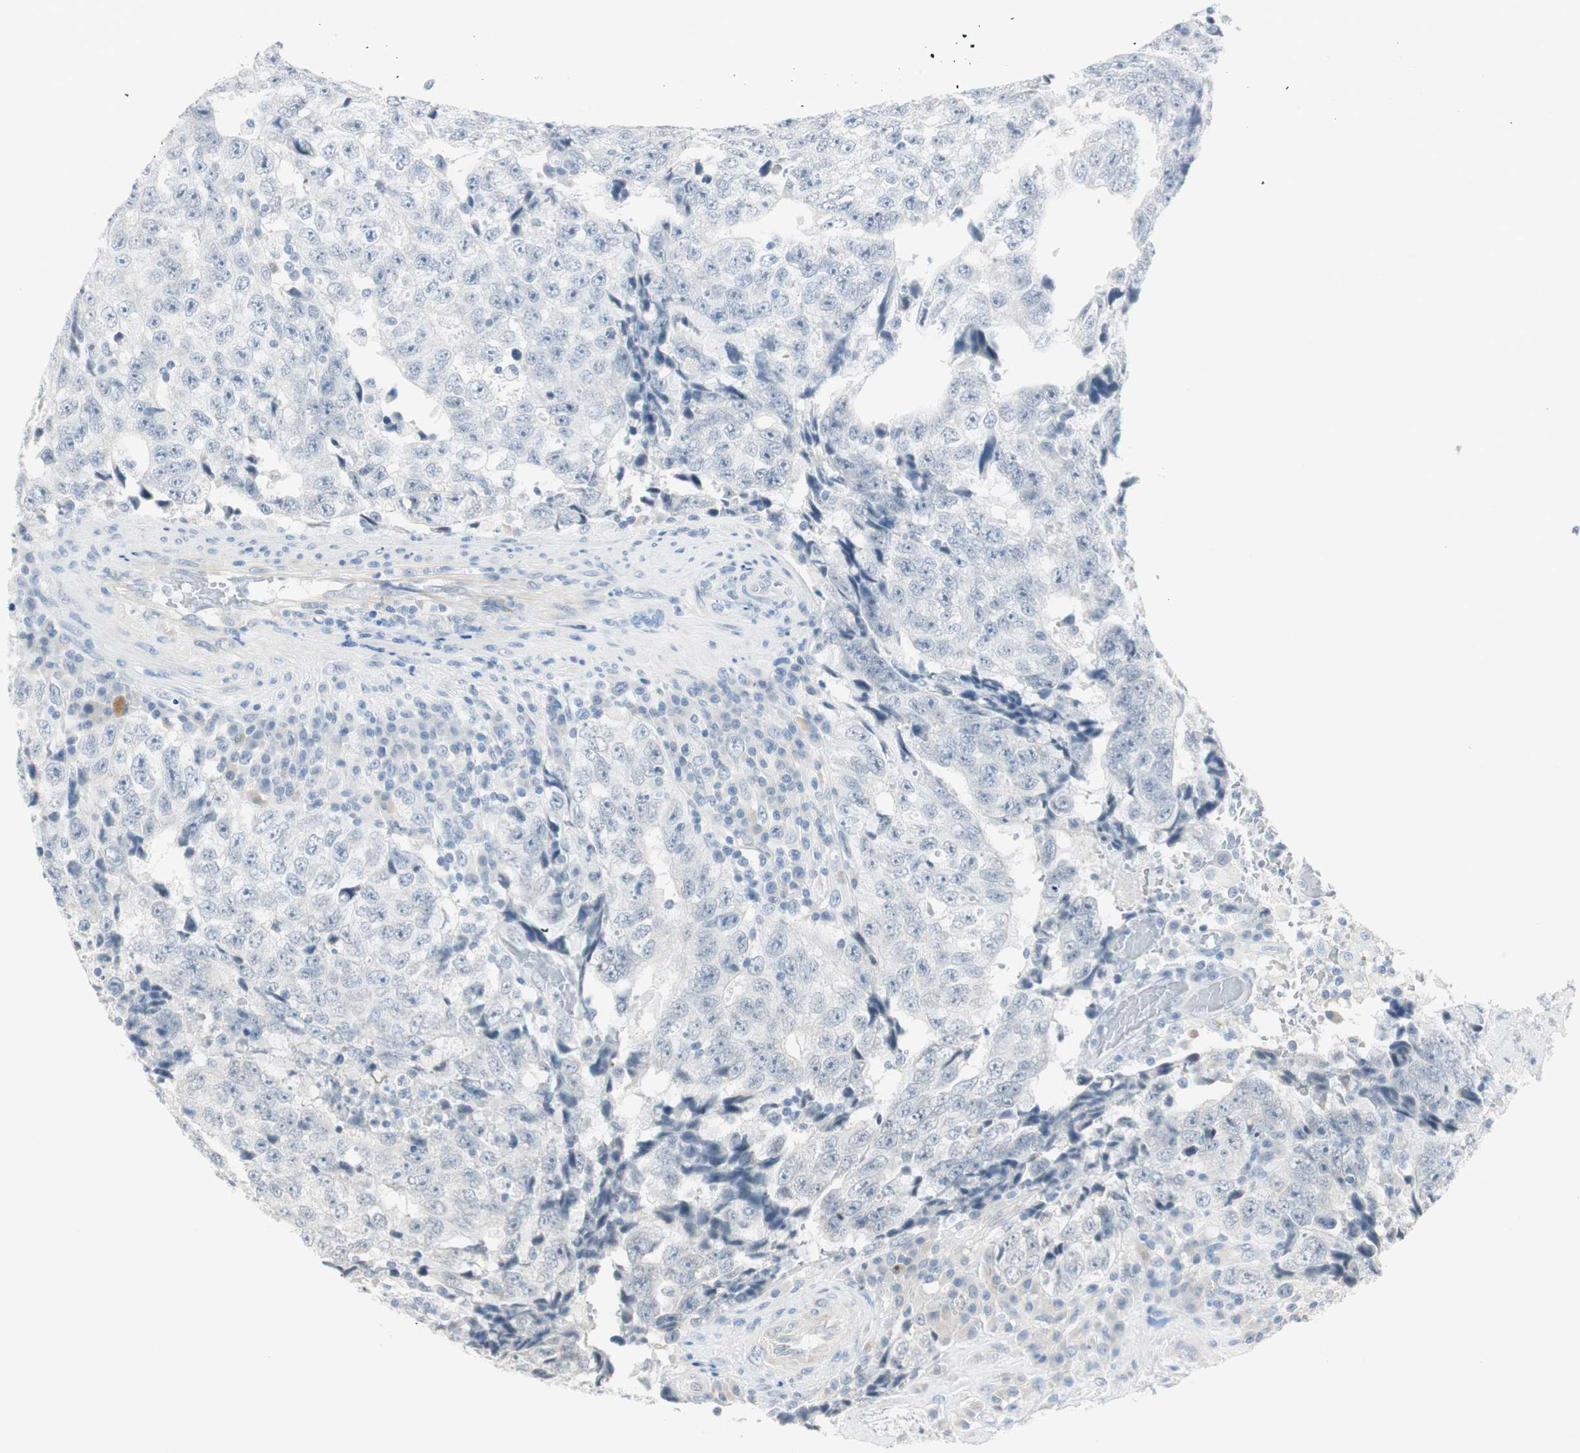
{"staining": {"intensity": "negative", "quantity": "none", "location": "none"}, "tissue": "testis cancer", "cell_type": "Tumor cells", "image_type": "cancer", "snomed": [{"axis": "morphology", "description": "Necrosis, NOS"}, {"axis": "morphology", "description": "Carcinoma, Embryonal, NOS"}, {"axis": "topography", "description": "Testis"}], "caption": "DAB immunohistochemical staining of testis embryonal carcinoma reveals no significant staining in tumor cells.", "gene": "MLLT10", "patient": {"sex": "male", "age": 19}}